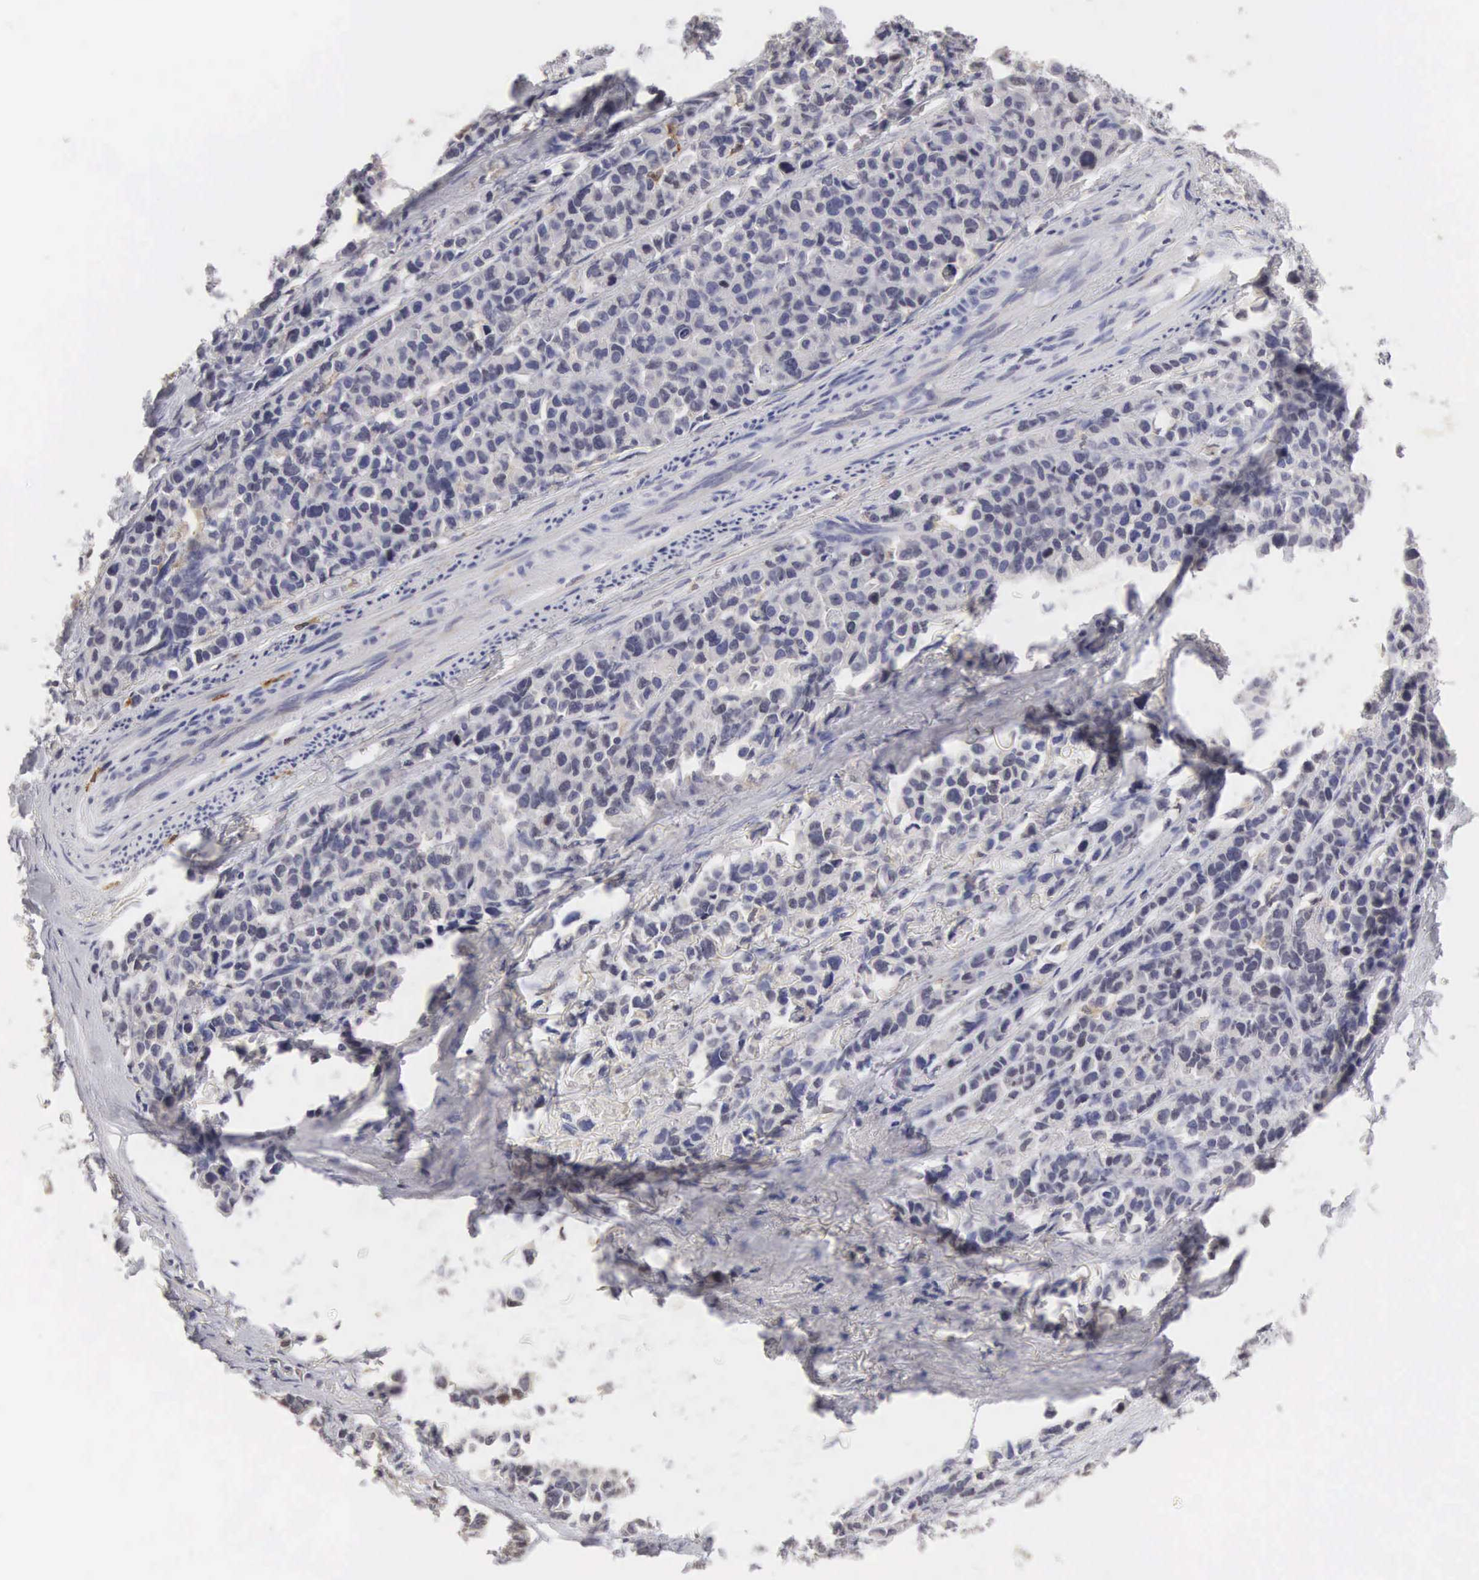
{"staining": {"intensity": "negative", "quantity": "none", "location": "none"}, "tissue": "stomach cancer", "cell_type": "Tumor cells", "image_type": "cancer", "snomed": [{"axis": "morphology", "description": "Adenocarcinoma, NOS"}, {"axis": "topography", "description": "Stomach, upper"}], "caption": "Image shows no protein positivity in tumor cells of adenocarcinoma (stomach) tissue. Nuclei are stained in blue.", "gene": "HMOX1", "patient": {"sex": "male", "age": 71}}